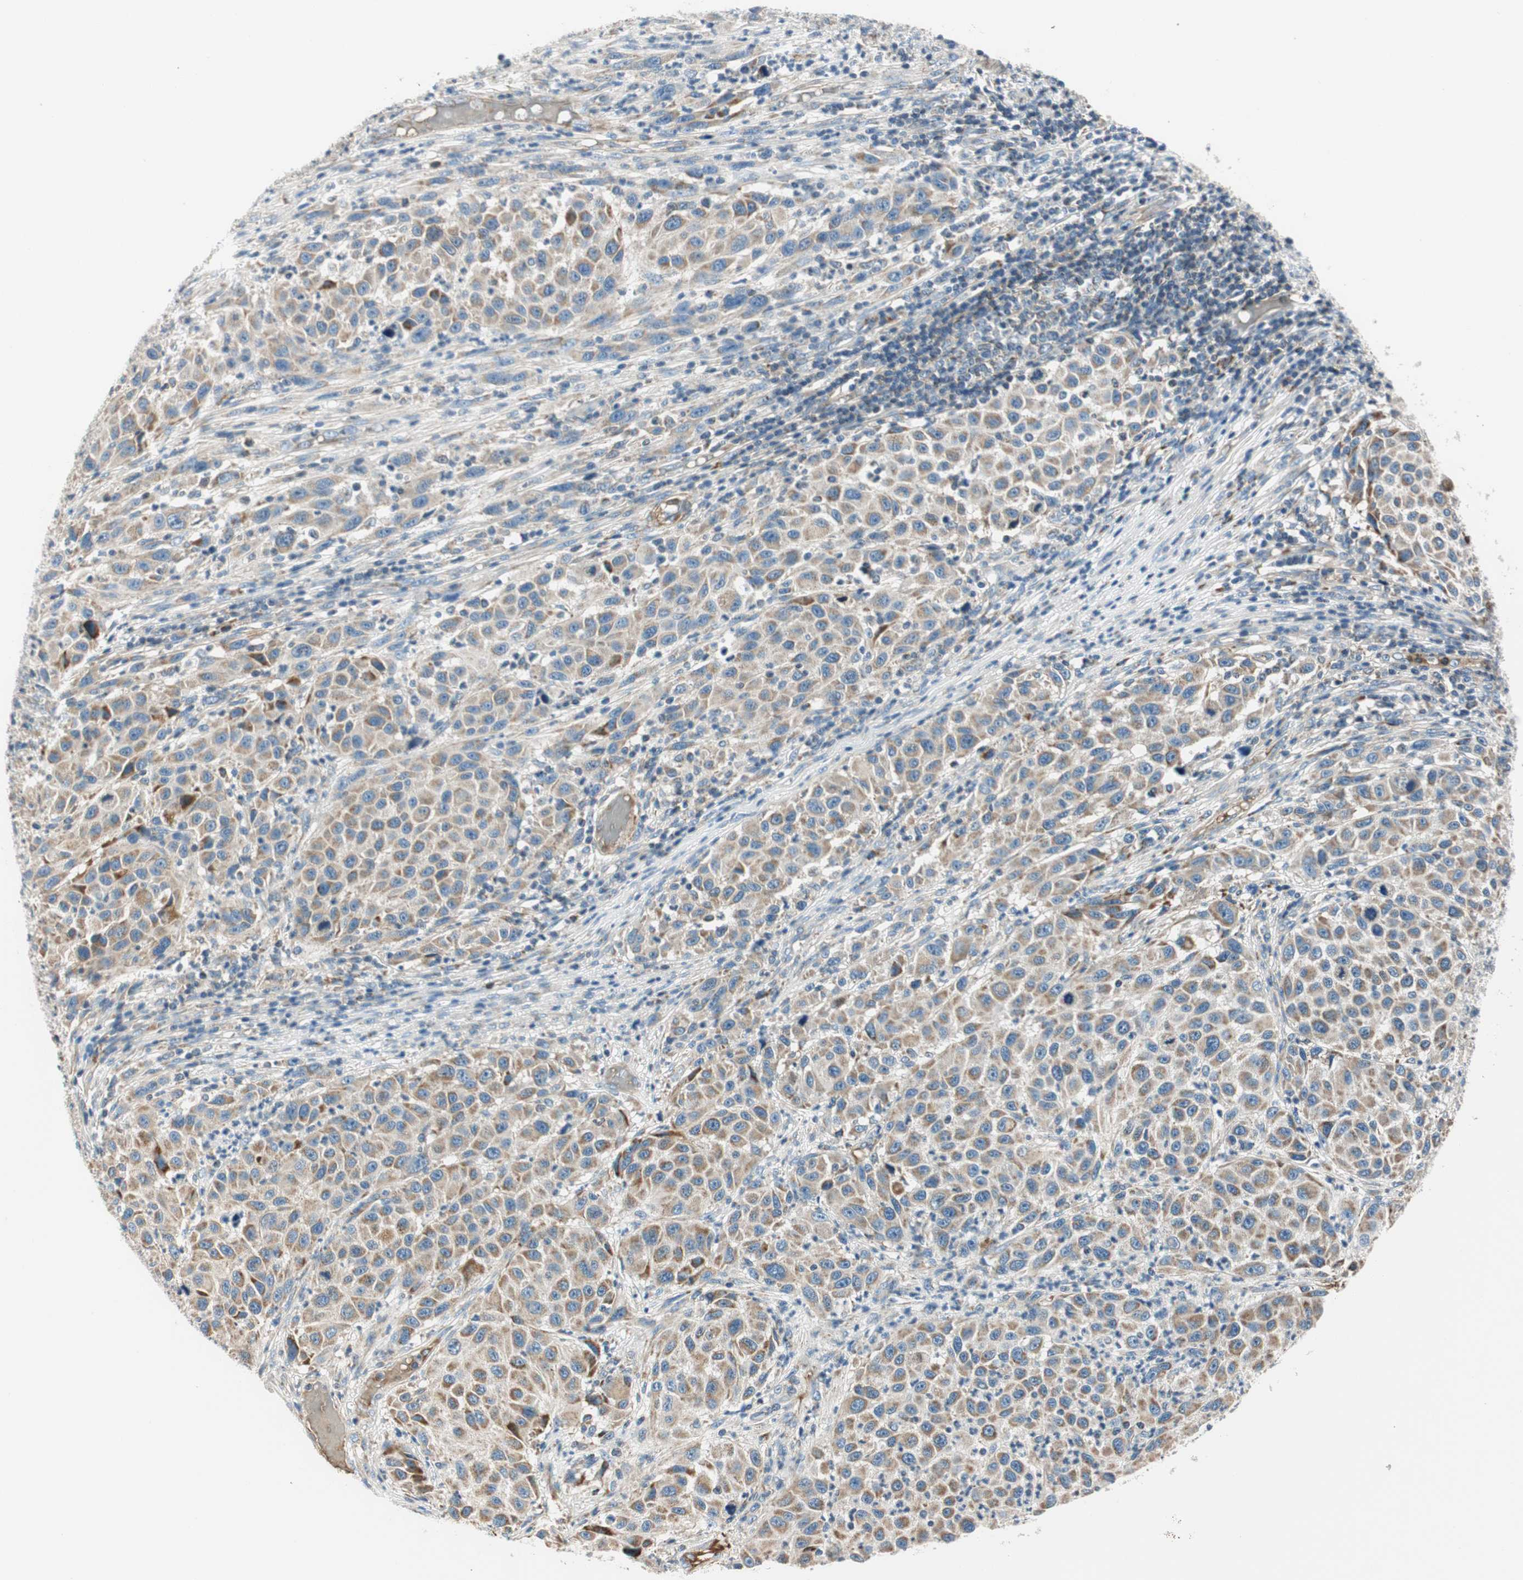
{"staining": {"intensity": "moderate", "quantity": ">75%", "location": "cytoplasmic/membranous"}, "tissue": "melanoma", "cell_type": "Tumor cells", "image_type": "cancer", "snomed": [{"axis": "morphology", "description": "Malignant melanoma, Metastatic site"}, {"axis": "topography", "description": "Lymph node"}], "caption": "An immunohistochemistry photomicrograph of tumor tissue is shown. Protein staining in brown shows moderate cytoplasmic/membranous positivity in melanoma within tumor cells.", "gene": "RORB", "patient": {"sex": "male", "age": 61}}